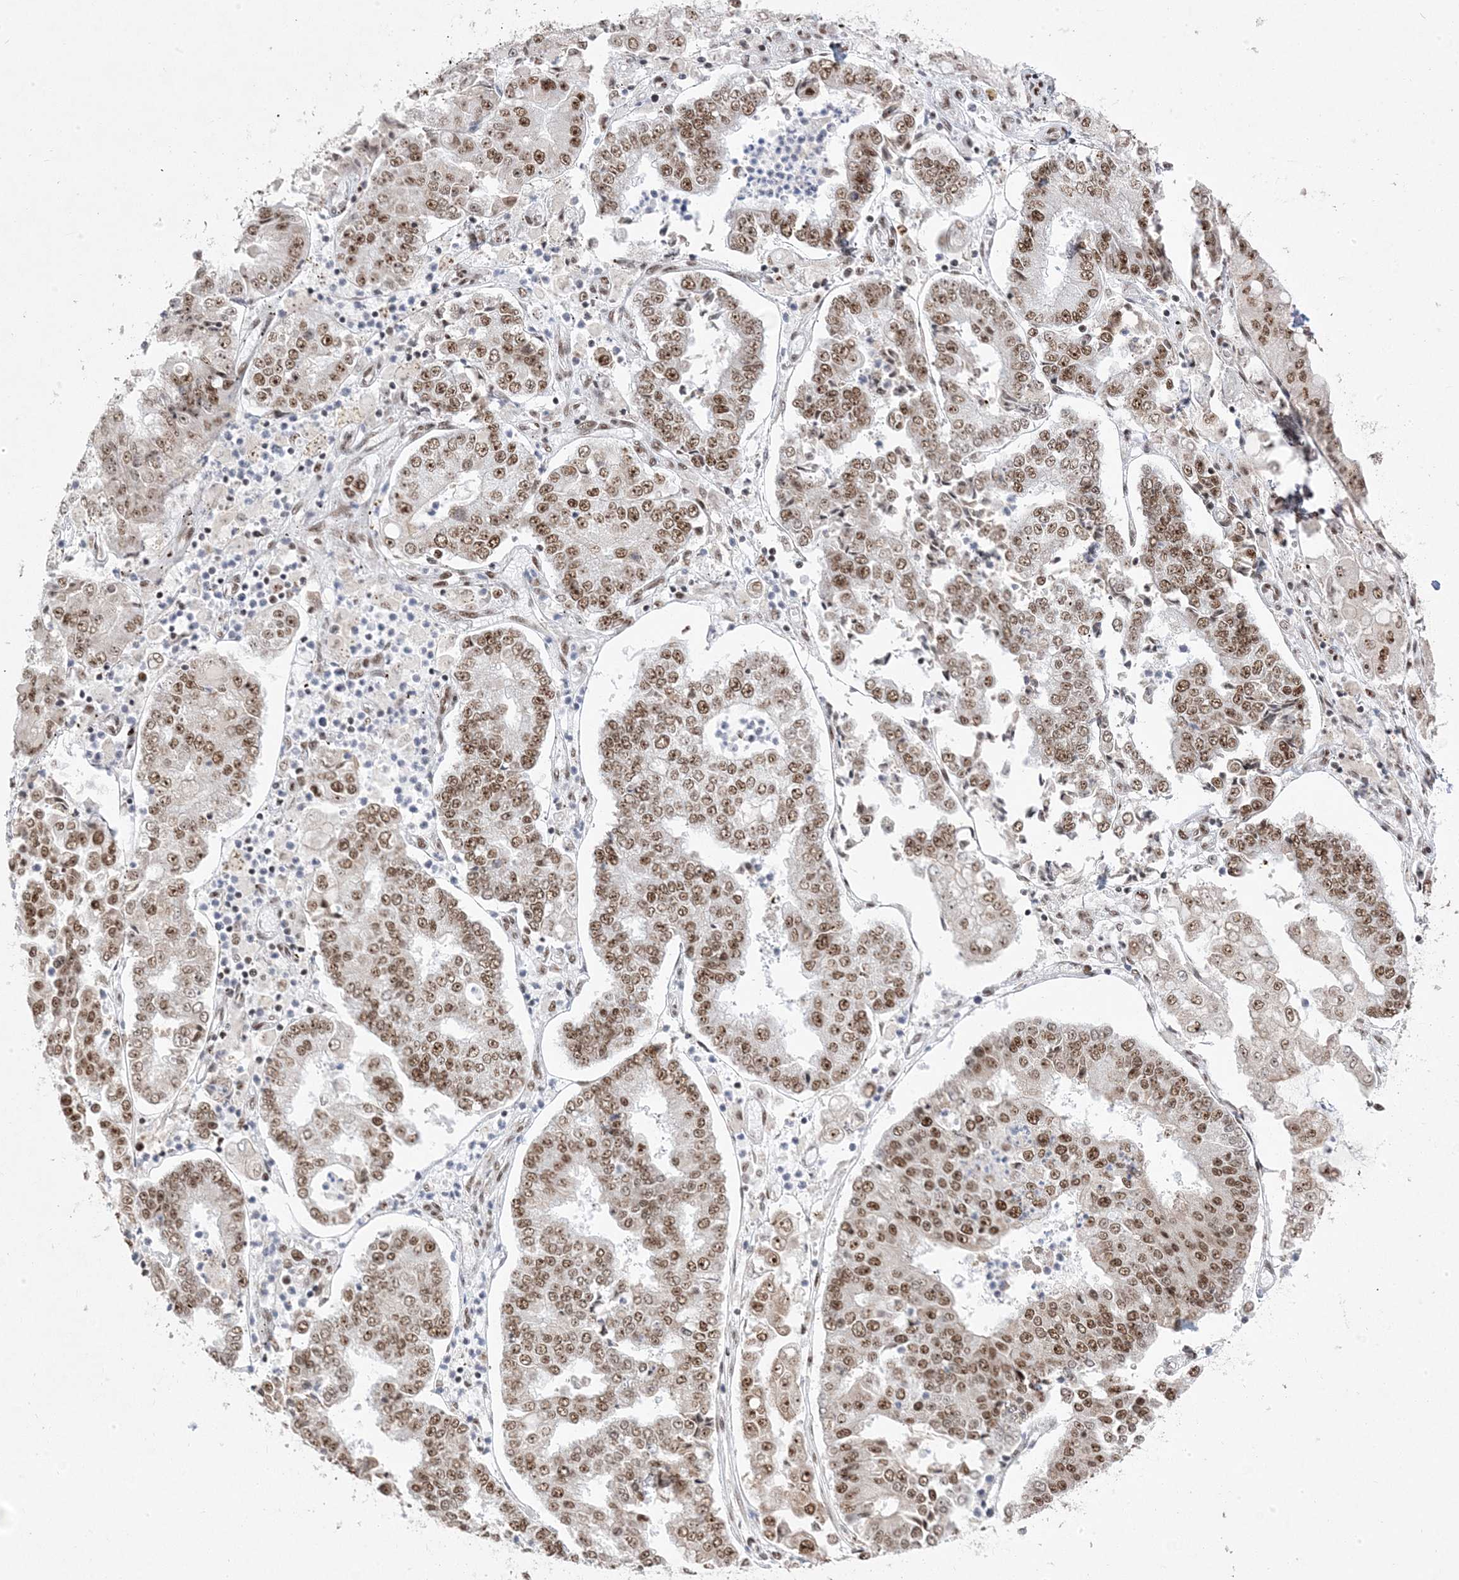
{"staining": {"intensity": "moderate", "quantity": ">75%", "location": "nuclear"}, "tissue": "stomach cancer", "cell_type": "Tumor cells", "image_type": "cancer", "snomed": [{"axis": "morphology", "description": "Adenocarcinoma, NOS"}, {"axis": "topography", "description": "Stomach"}], "caption": "Moderate nuclear staining is identified in about >75% of tumor cells in stomach adenocarcinoma. The staining is performed using DAB (3,3'-diaminobenzidine) brown chromogen to label protein expression. The nuclei are counter-stained blue using hematoxylin.", "gene": "MTREX", "patient": {"sex": "male", "age": 76}}